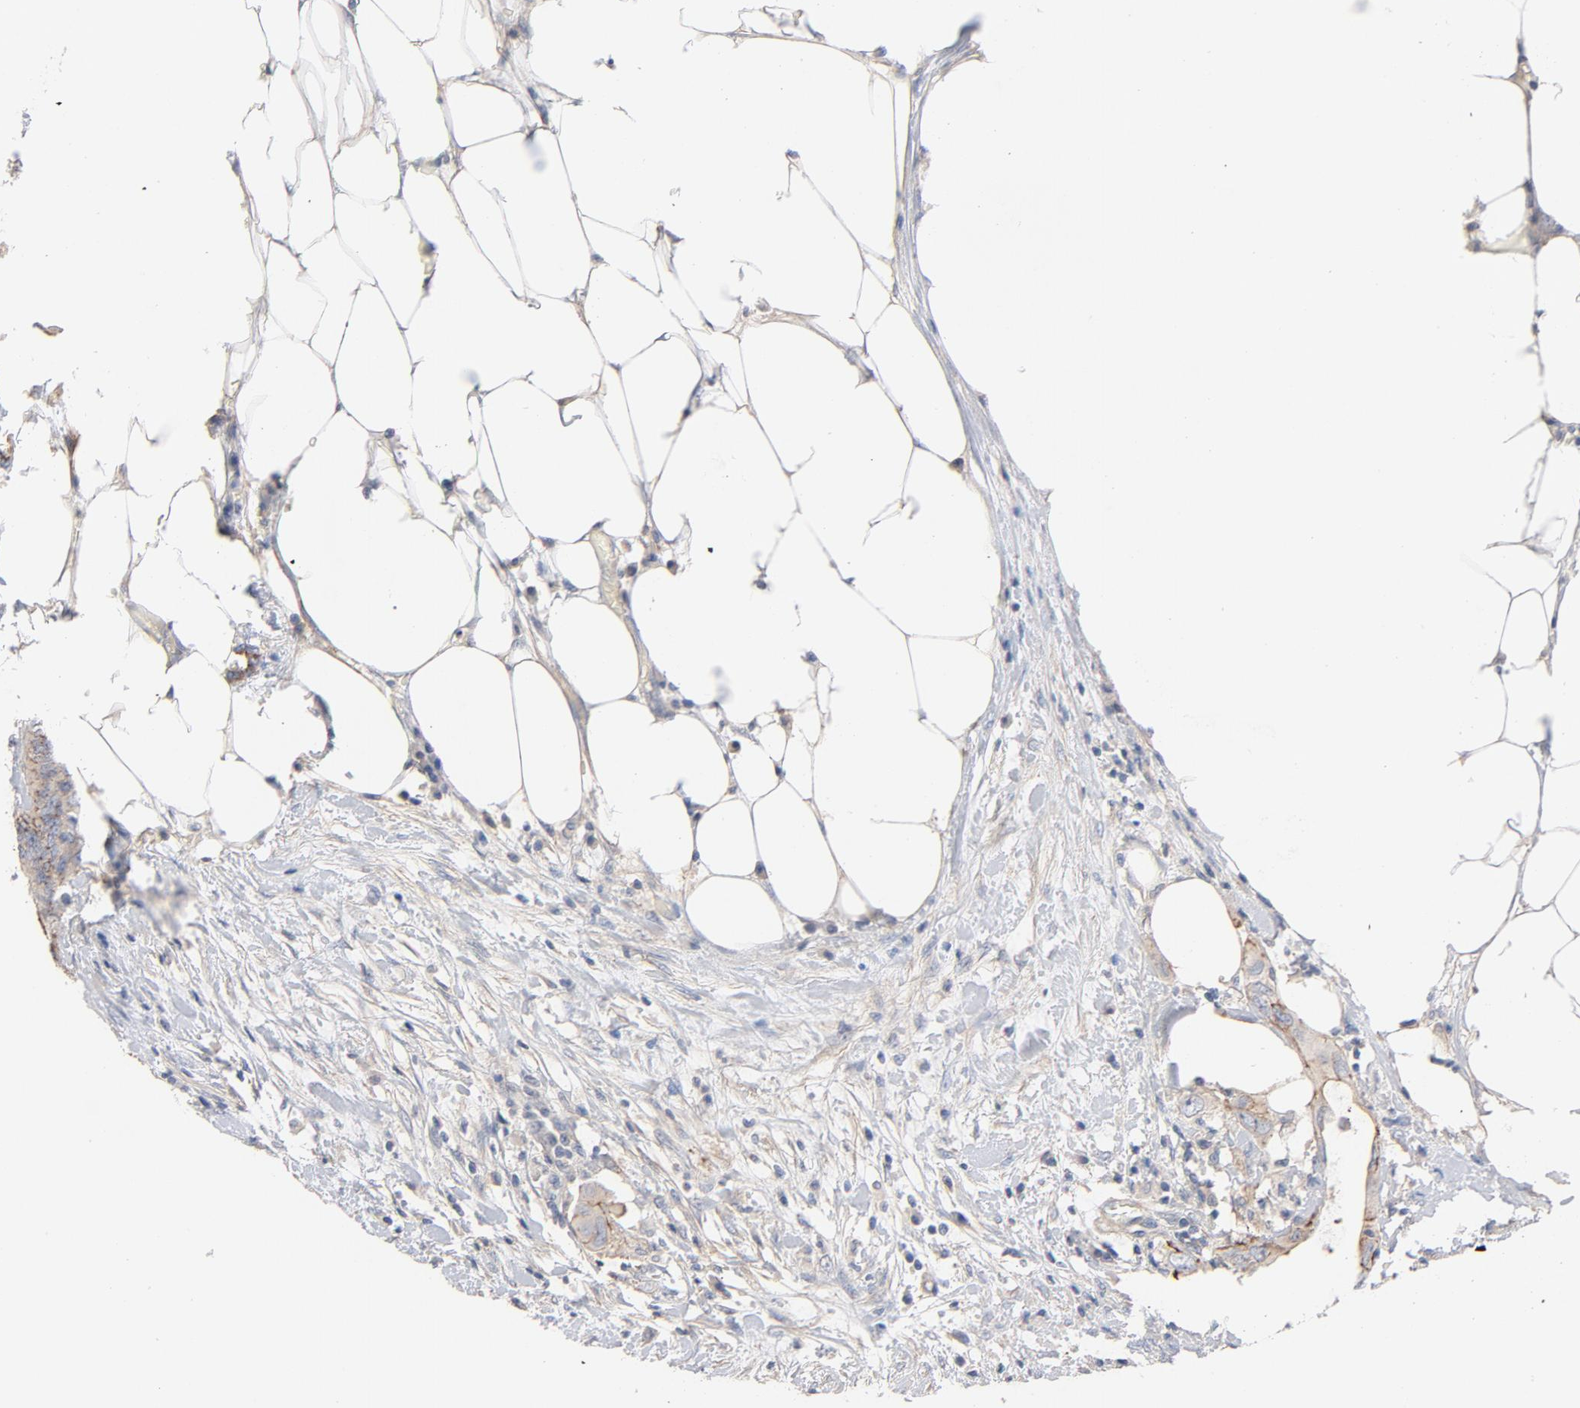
{"staining": {"intensity": "strong", "quantity": "25%-75%", "location": "cytoplasmic/membranous"}, "tissue": "colorectal cancer", "cell_type": "Tumor cells", "image_type": "cancer", "snomed": [{"axis": "morphology", "description": "Adenocarcinoma, NOS"}, {"axis": "topography", "description": "Colon"}], "caption": "A photomicrograph showing strong cytoplasmic/membranous positivity in about 25%-75% of tumor cells in adenocarcinoma (colorectal), as visualized by brown immunohistochemical staining.", "gene": "STRN3", "patient": {"sex": "male", "age": 71}}